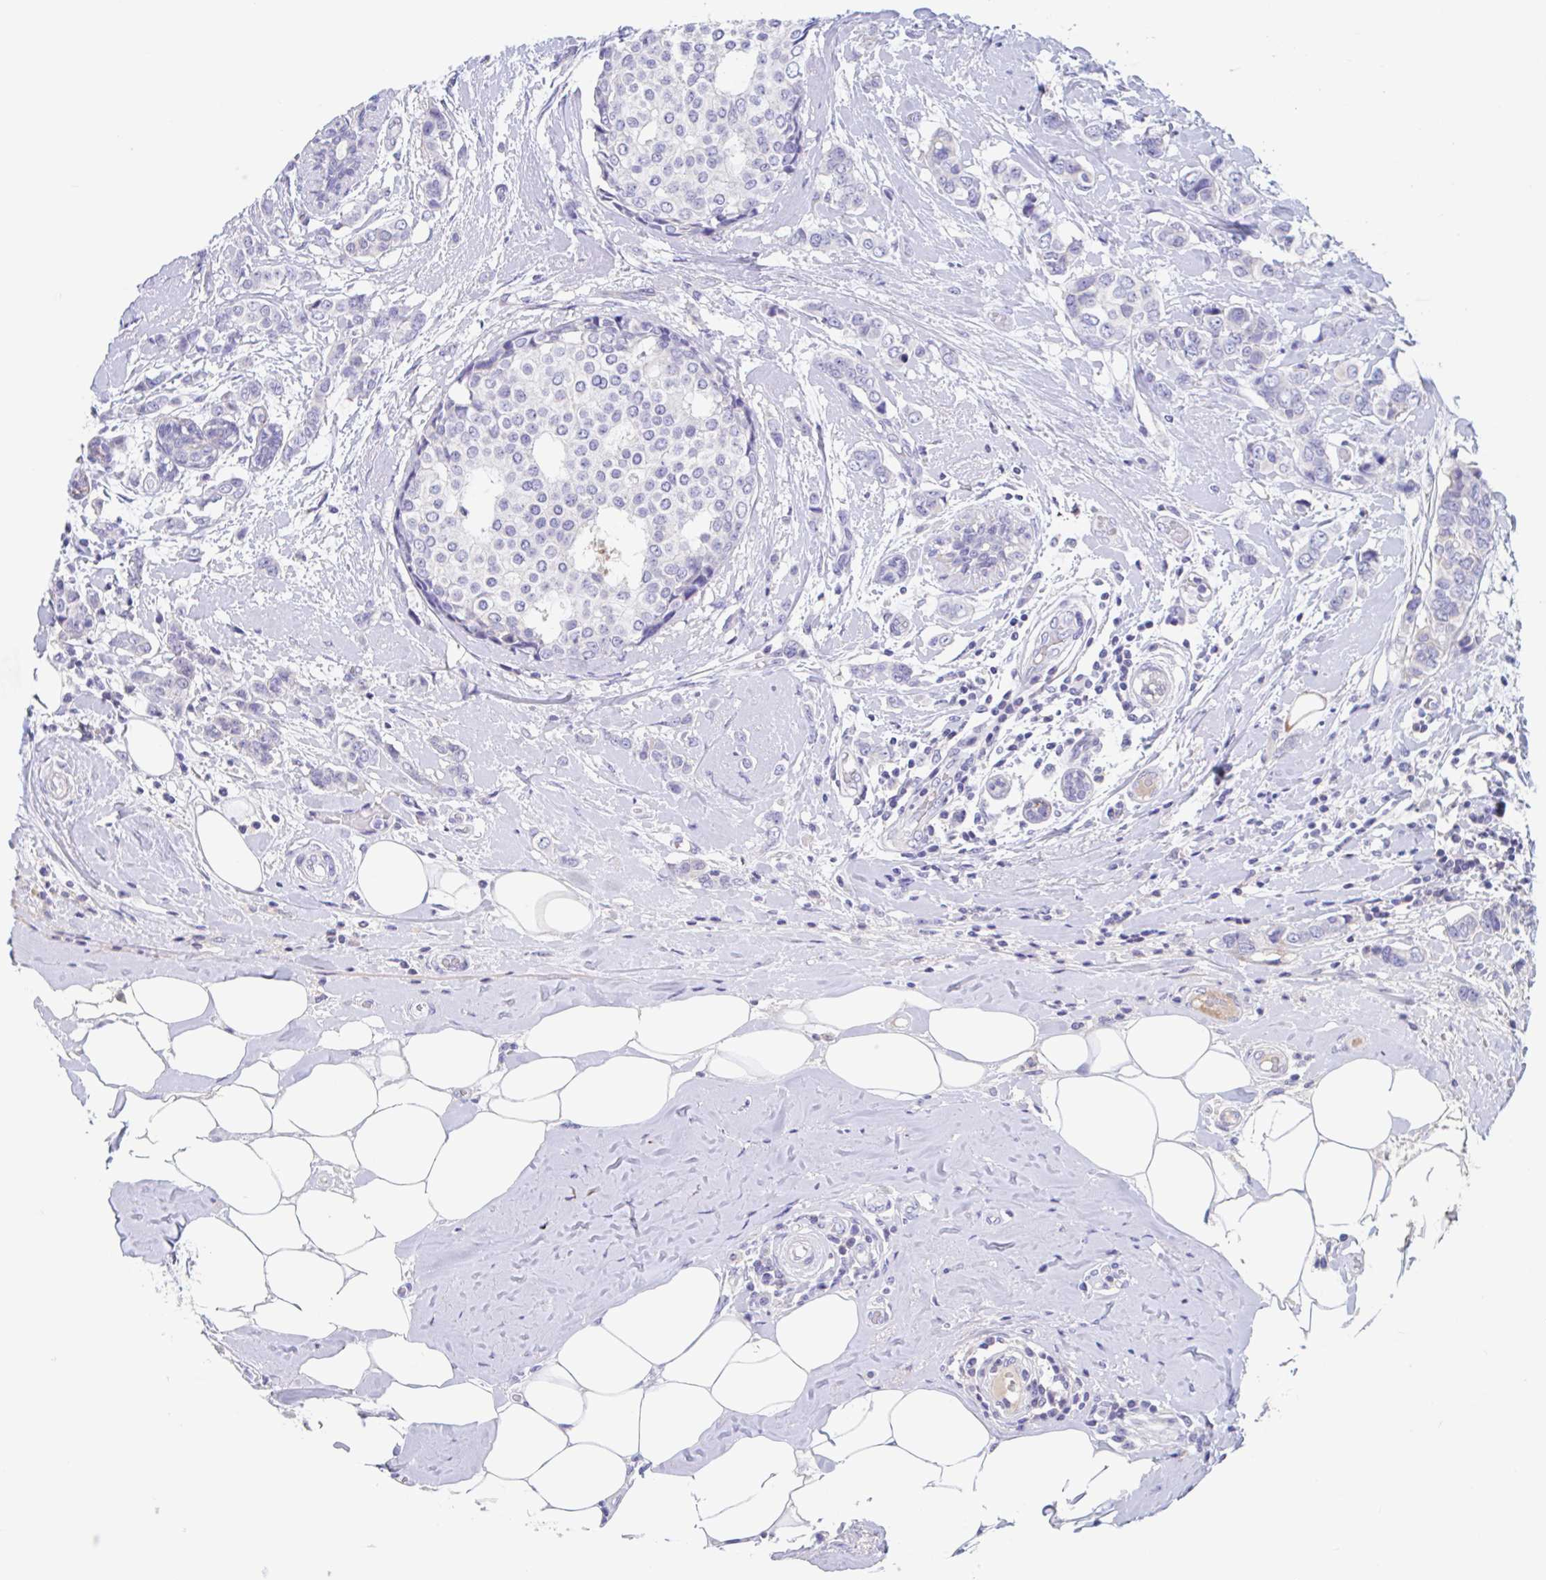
{"staining": {"intensity": "negative", "quantity": "none", "location": "none"}, "tissue": "breast cancer", "cell_type": "Tumor cells", "image_type": "cancer", "snomed": [{"axis": "morphology", "description": "Lobular carcinoma"}, {"axis": "topography", "description": "Breast"}], "caption": "Immunohistochemistry (IHC) micrograph of breast lobular carcinoma stained for a protein (brown), which demonstrates no staining in tumor cells.", "gene": "ZNHIT2", "patient": {"sex": "female", "age": 51}}